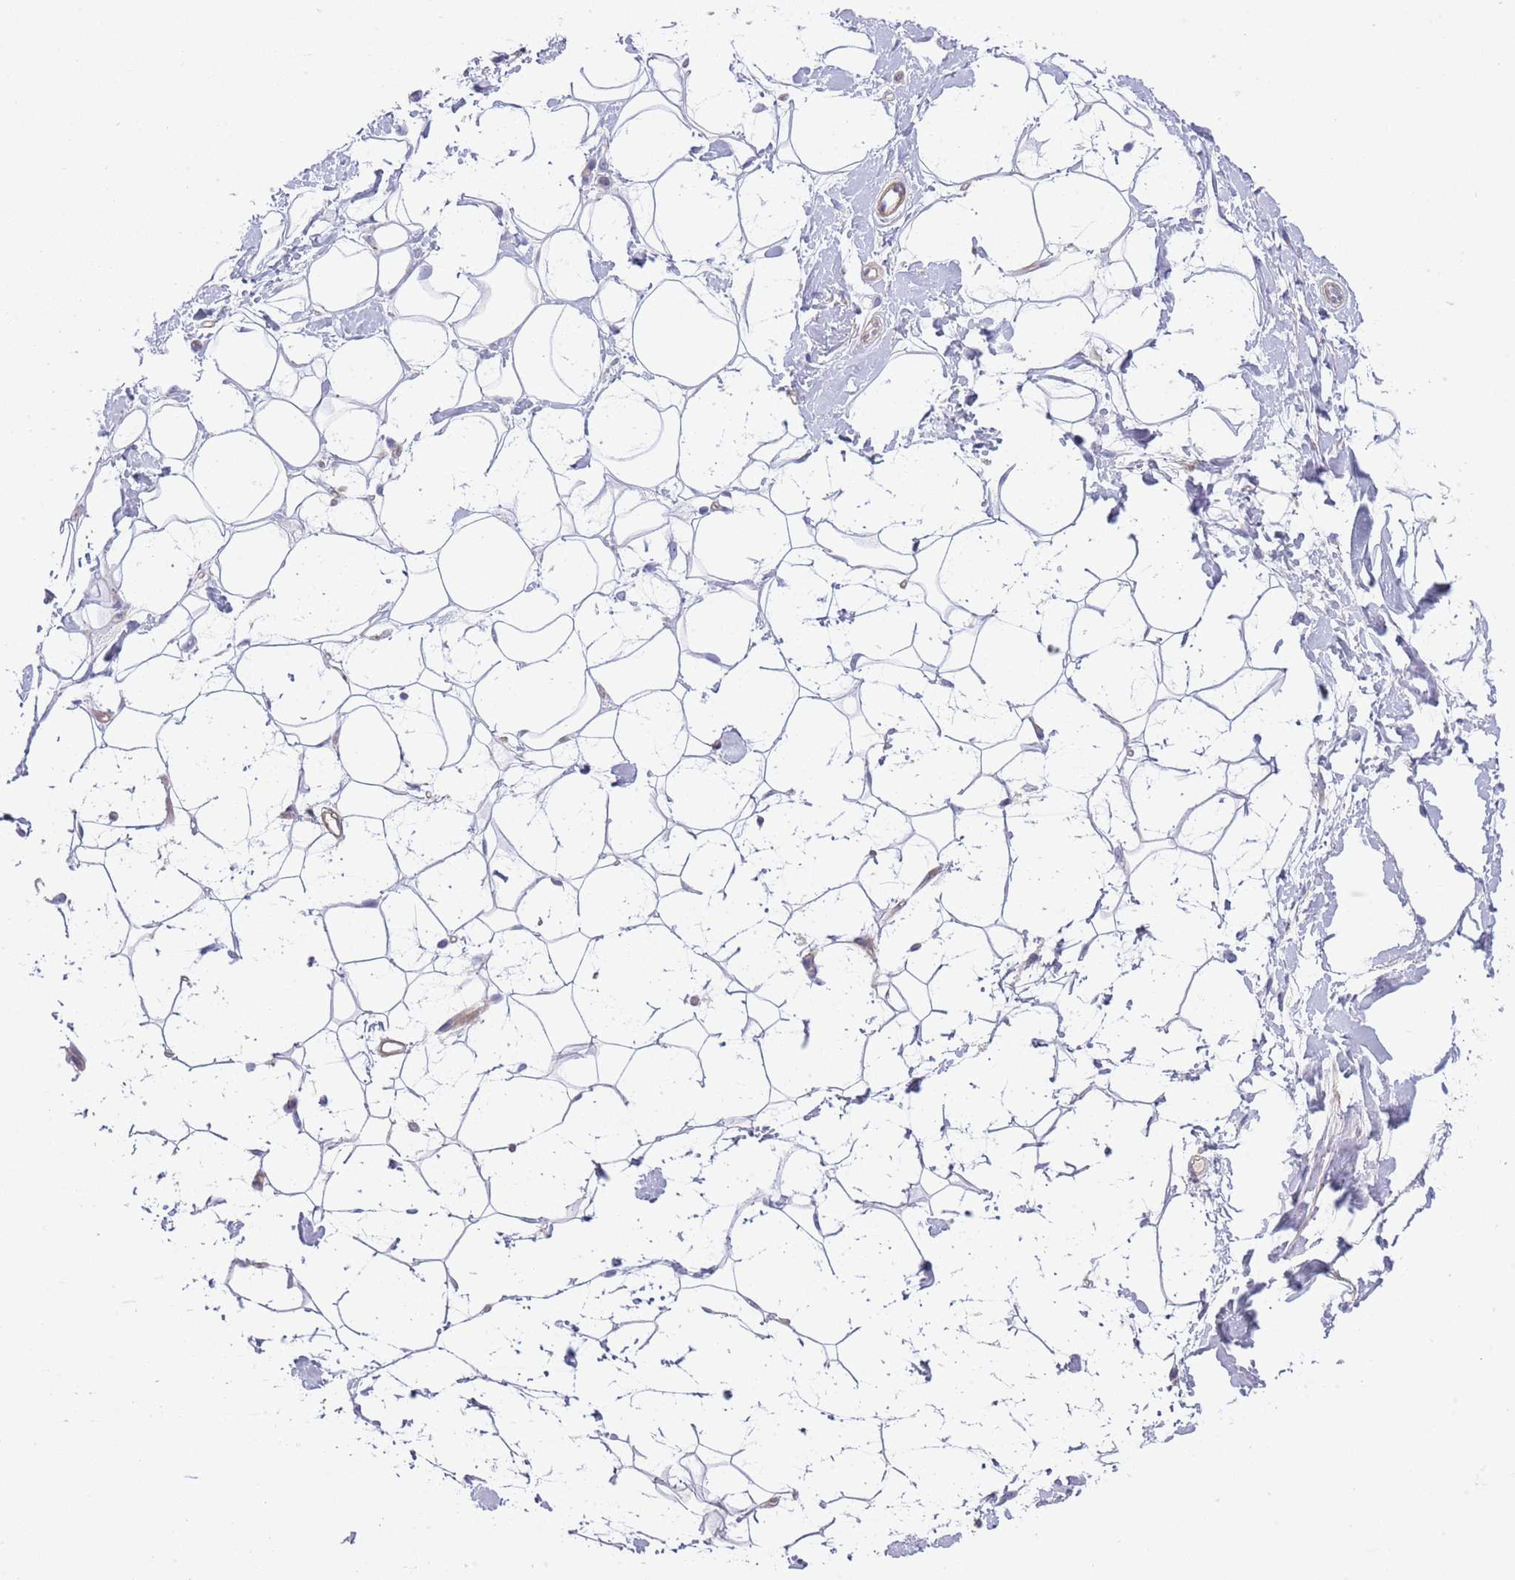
{"staining": {"intensity": "negative", "quantity": "none", "location": "none"}, "tissue": "adipose tissue", "cell_type": "Adipocytes", "image_type": "normal", "snomed": [{"axis": "morphology", "description": "Normal tissue, NOS"}, {"axis": "topography", "description": "Breast"}], "caption": "The image demonstrates no significant expression in adipocytes of adipose tissue.", "gene": "TINAGL1", "patient": {"sex": "female", "age": 26}}